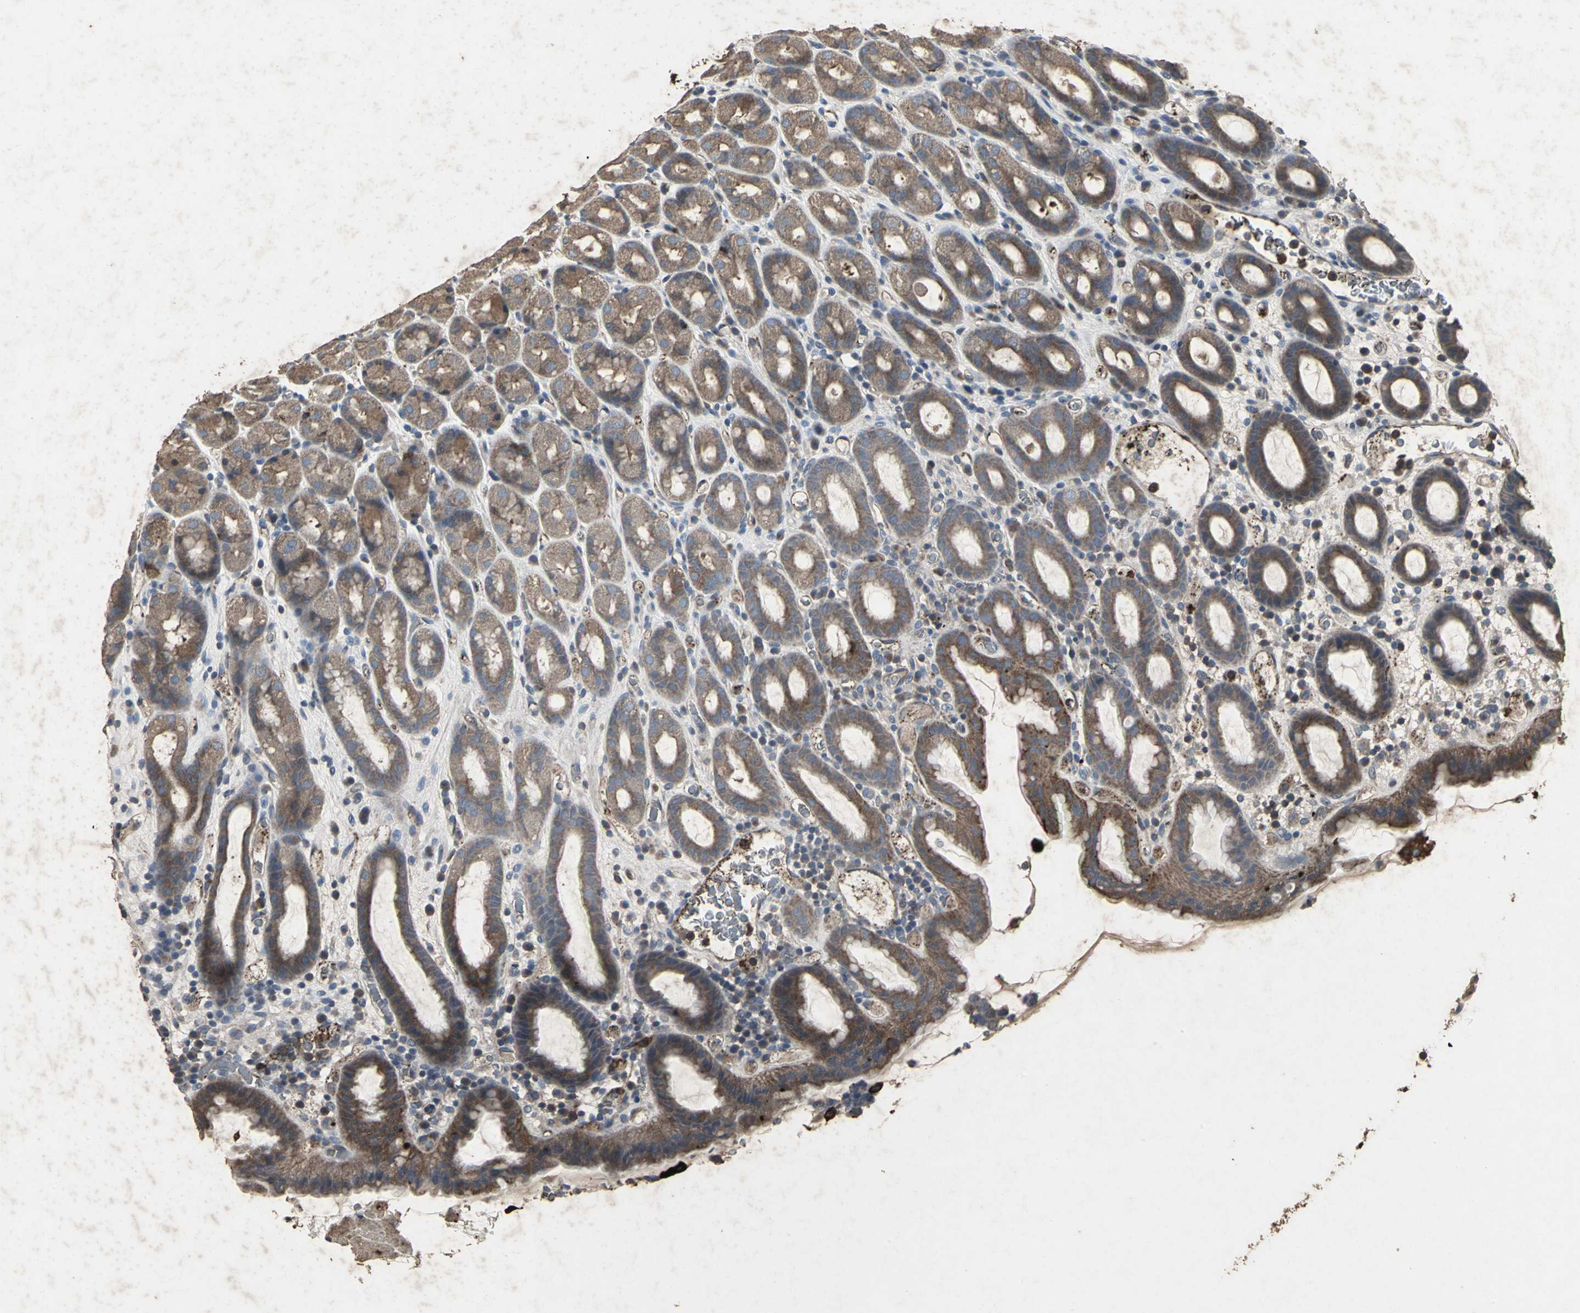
{"staining": {"intensity": "strong", "quantity": ">75%", "location": "cytoplasmic/membranous"}, "tissue": "stomach", "cell_type": "Glandular cells", "image_type": "normal", "snomed": [{"axis": "morphology", "description": "Normal tissue, NOS"}, {"axis": "topography", "description": "Stomach, upper"}], "caption": "Protein staining of normal stomach exhibits strong cytoplasmic/membranous expression in approximately >75% of glandular cells. Nuclei are stained in blue.", "gene": "CCR9", "patient": {"sex": "male", "age": 68}}